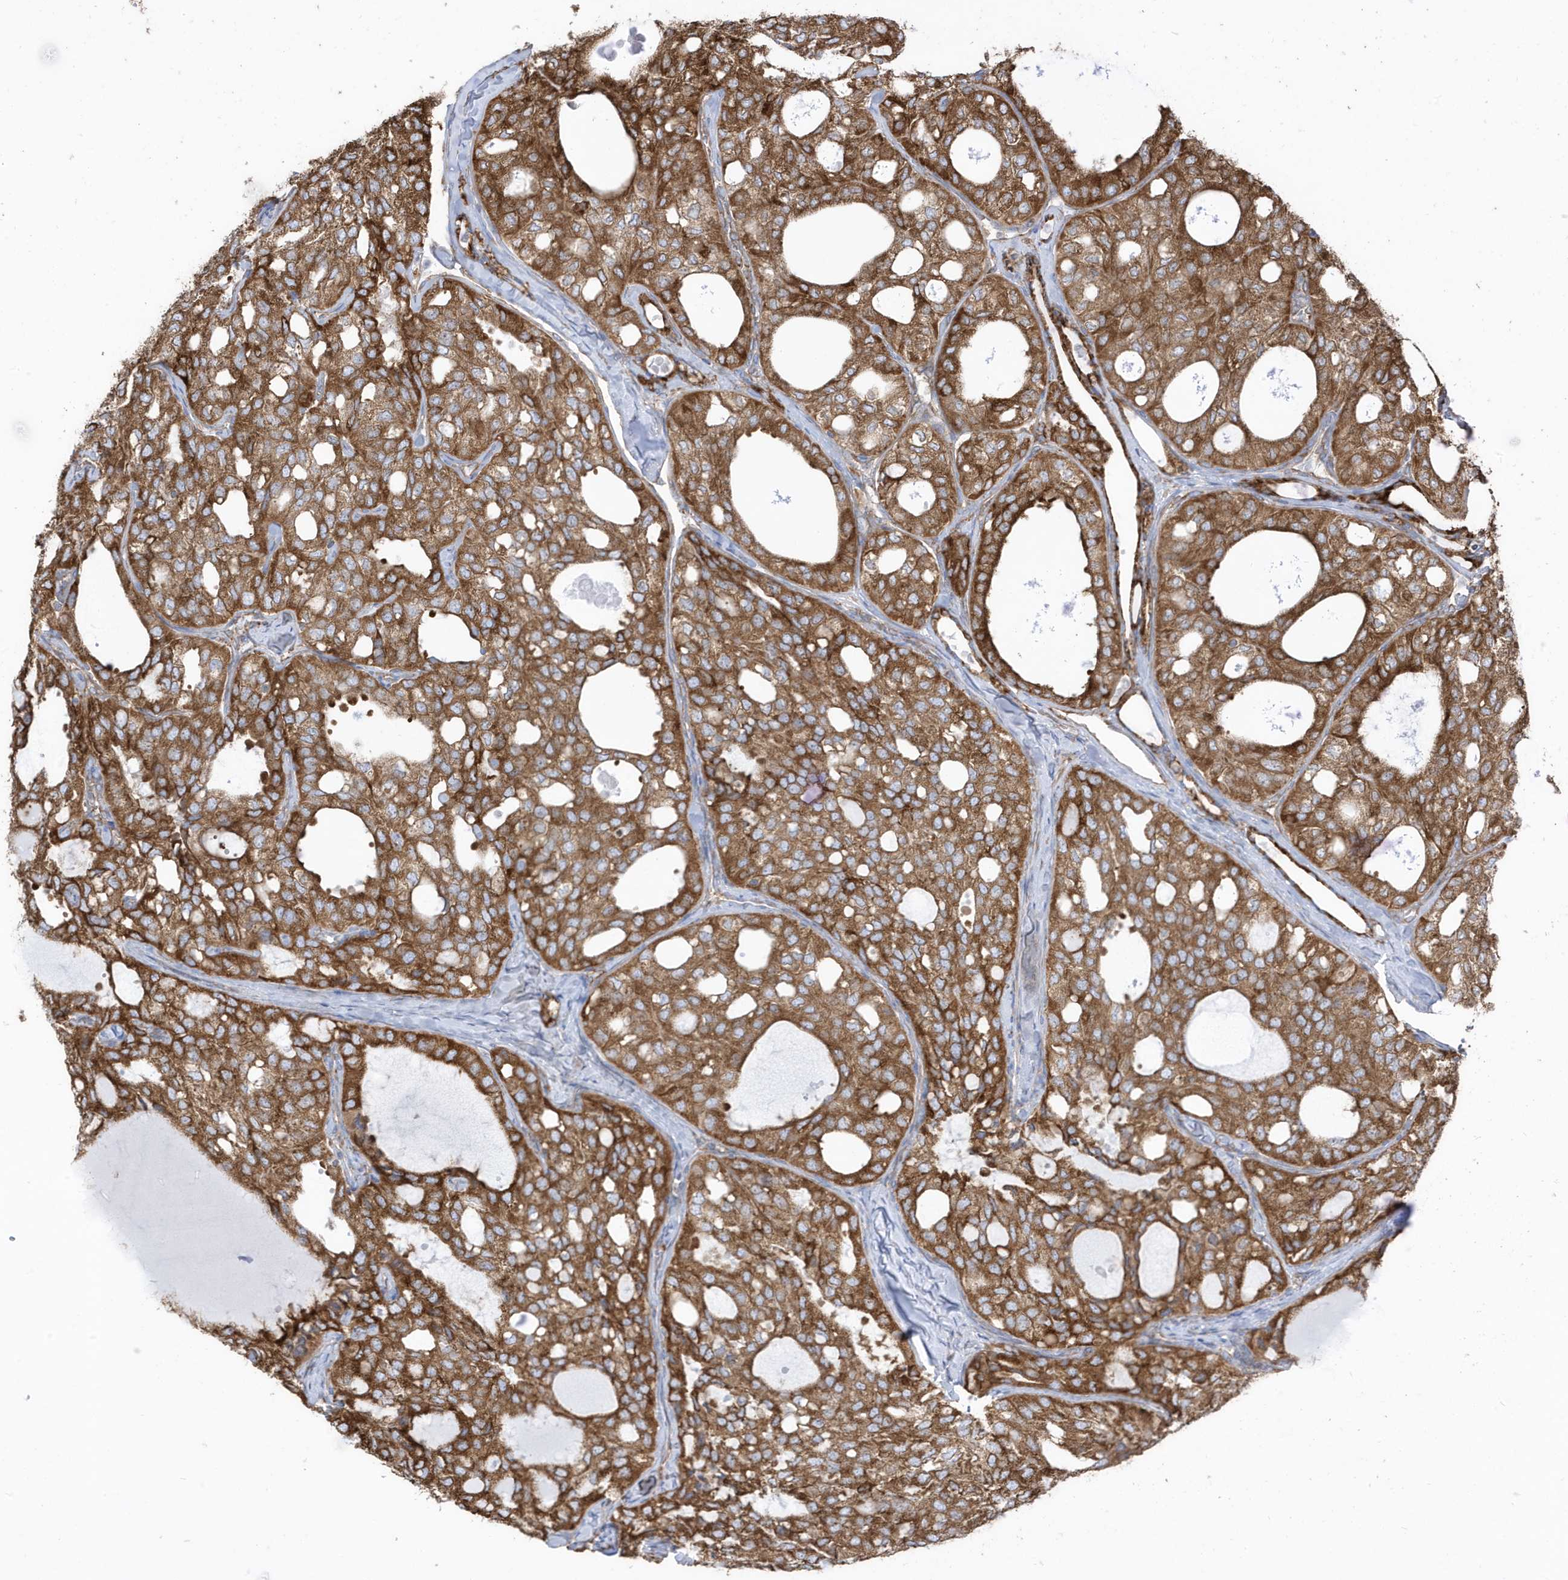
{"staining": {"intensity": "strong", "quantity": ">75%", "location": "cytoplasmic/membranous"}, "tissue": "thyroid cancer", "cell_type": "Tumor cells", "image_type": "cancer", "snomed": [{"axis": "morphology", "description": "Follicular adenoma carcinoma, NOS"}, {"axis": "topography", "description": "Thyroid gland"}], "caption": "Protein analysis of thyroid cancer (follicular adenoma carcinoma) tissue exhibits strong cytoplasmic/membranous staining in approximately >75% of tumor cells. (DAB (3,3'-diaminobenzidine) IHC, brown staining for protein, blue staining for nuclei).", "gene": "PDIA6", "patient": {"sex": "male", "age": 75}}